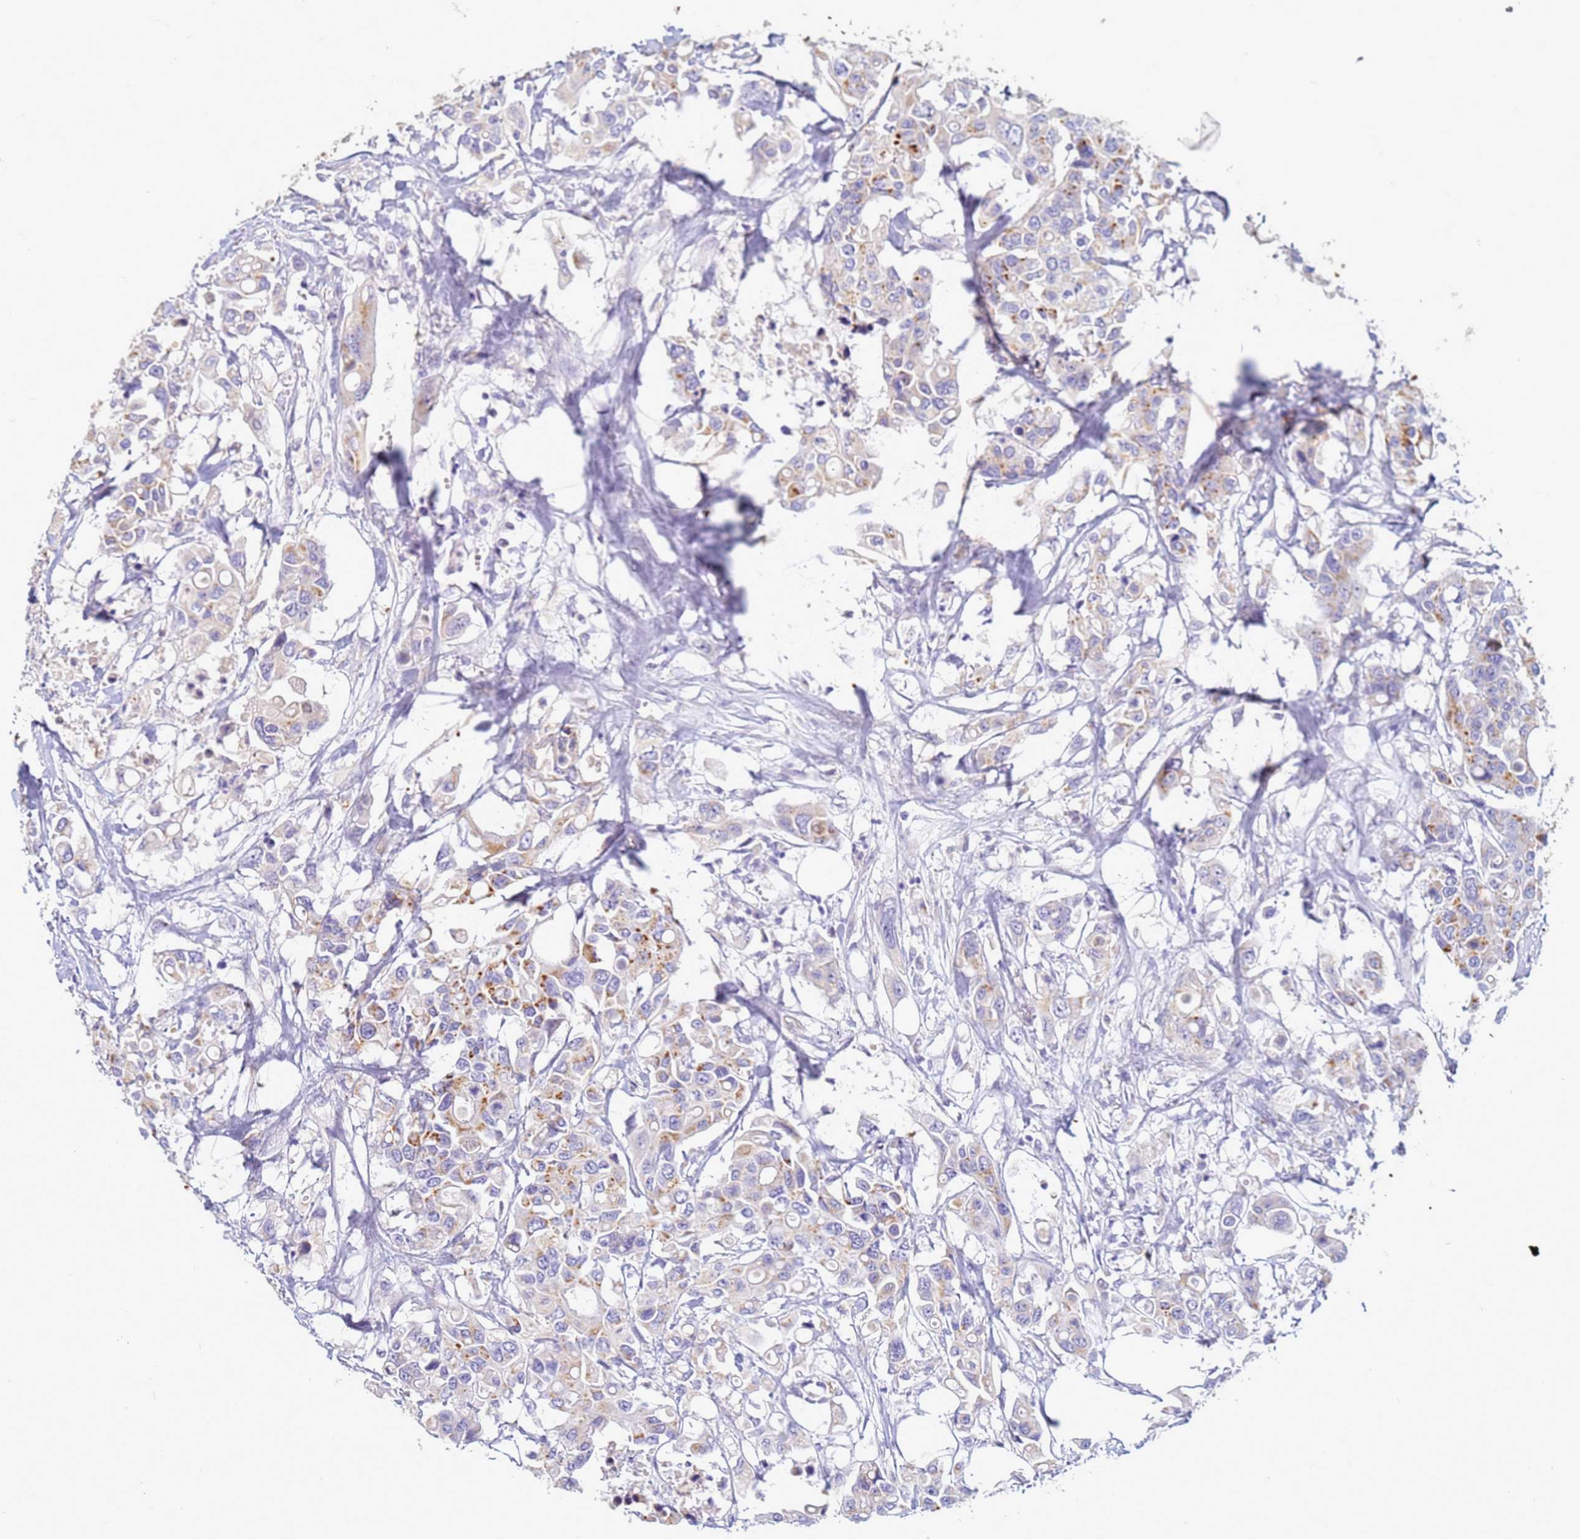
{"staining": {"intensity": "strong", "quantity": "<25%", "location": "cytoplasmic/membranous"}, "tissue": "colorectal cancer", "cell_type": "Tumor cells", "image_type": "cancer", "snomed": [{"axis": "morphology", "description": "Adenocarcinoma, NOS"}, {"axis": "topography", "description": "Colon"}], "caption": "The photomicrograph shows staining of adenocarcinoma (colorectal), revealing strong cytoplasmic/membranous protein staining (brown color) within tumor cells.", "gene": "B3GNT8", "patient": {"sex": "male", "age": 77}}